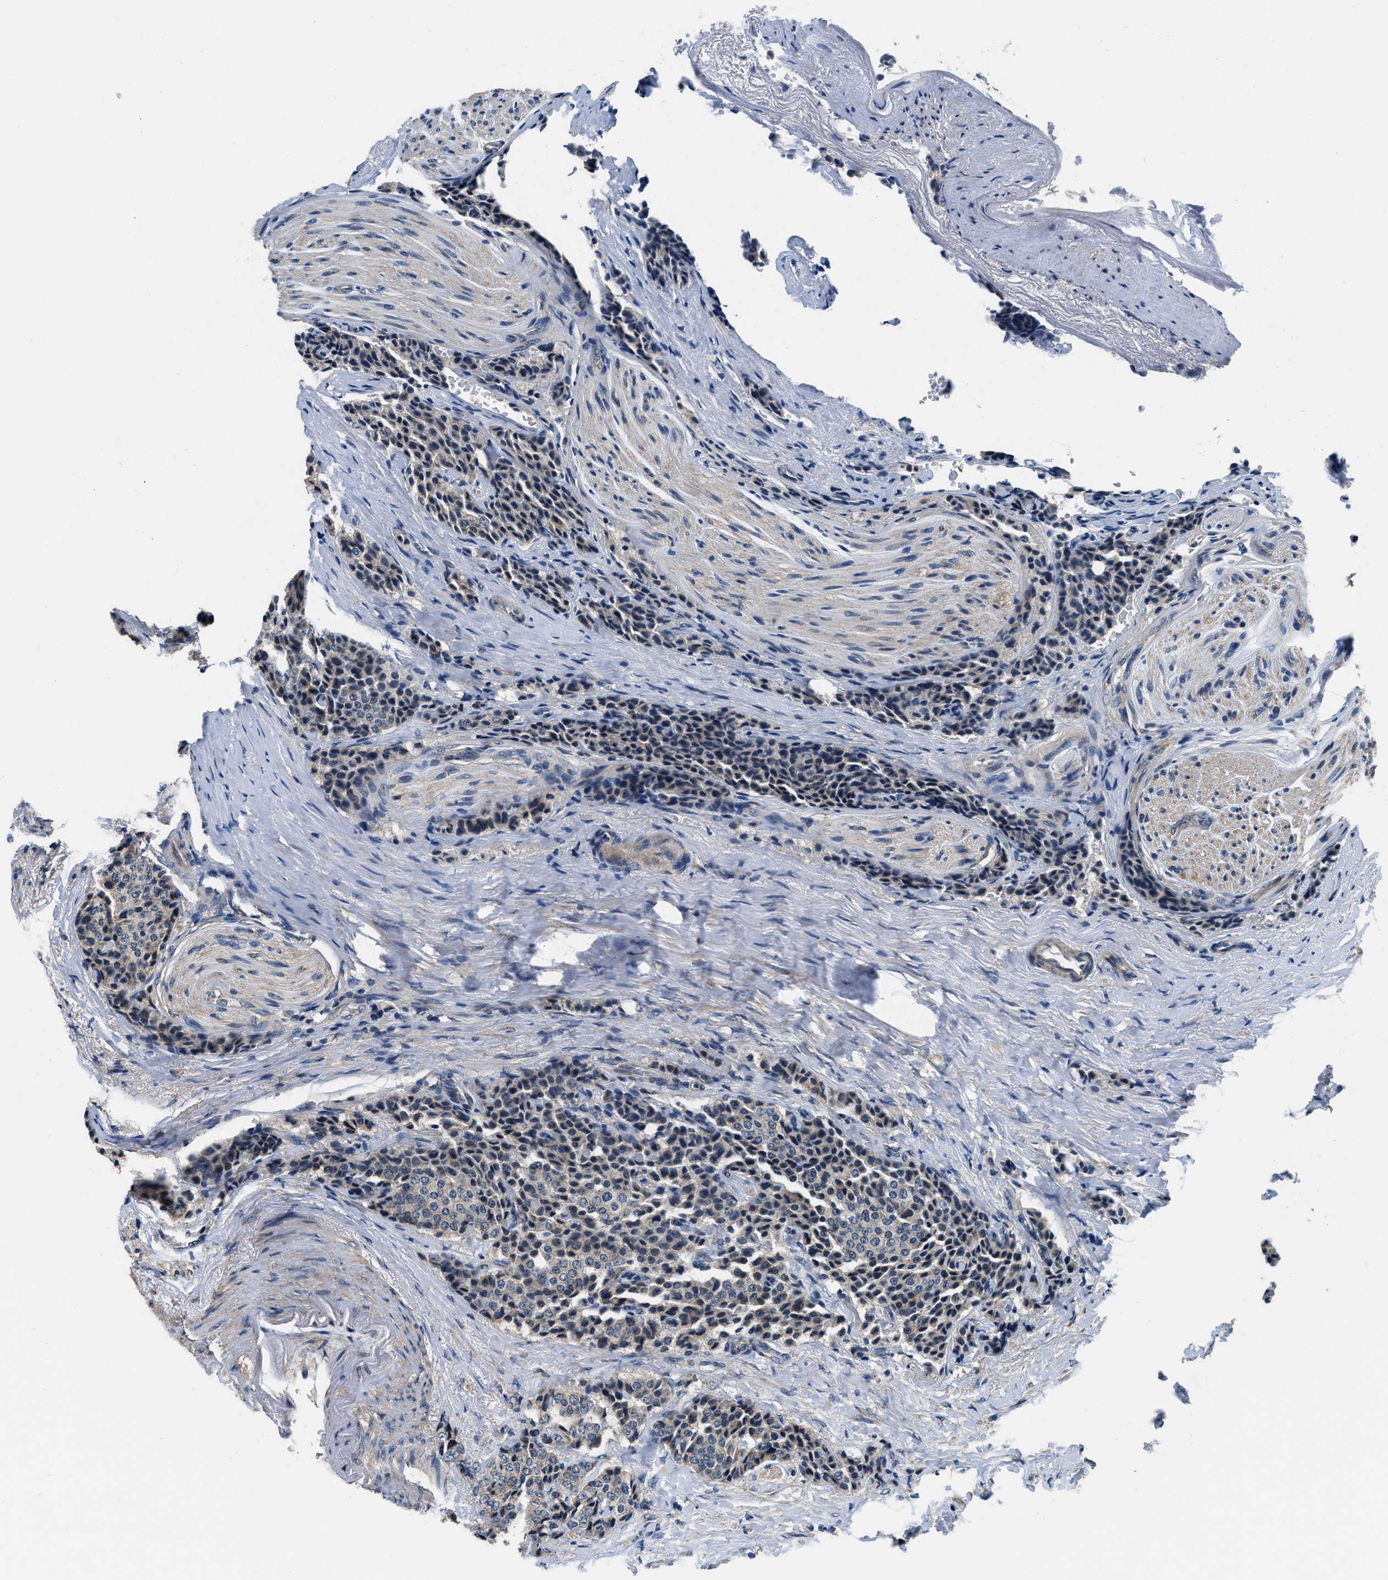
{"staining": {"intensity": "weak", "quantity": "<25%", "location": "cytoplasmic/membranous"}, "tissue": "carcinoid", "cell_type": "Tumor cells", "image_type": "cancer", "snomed": [{"axis": "morphology", "description": "Carcinoid, malignant, NOS"}, {"axis": "topography", "description": "Colon"}], "caption": "The histopathology image displays no staining of tumor cells in malignant carcinoid.", "gene": "SSH2", "patient": {"sex": "female", "age": 61}}